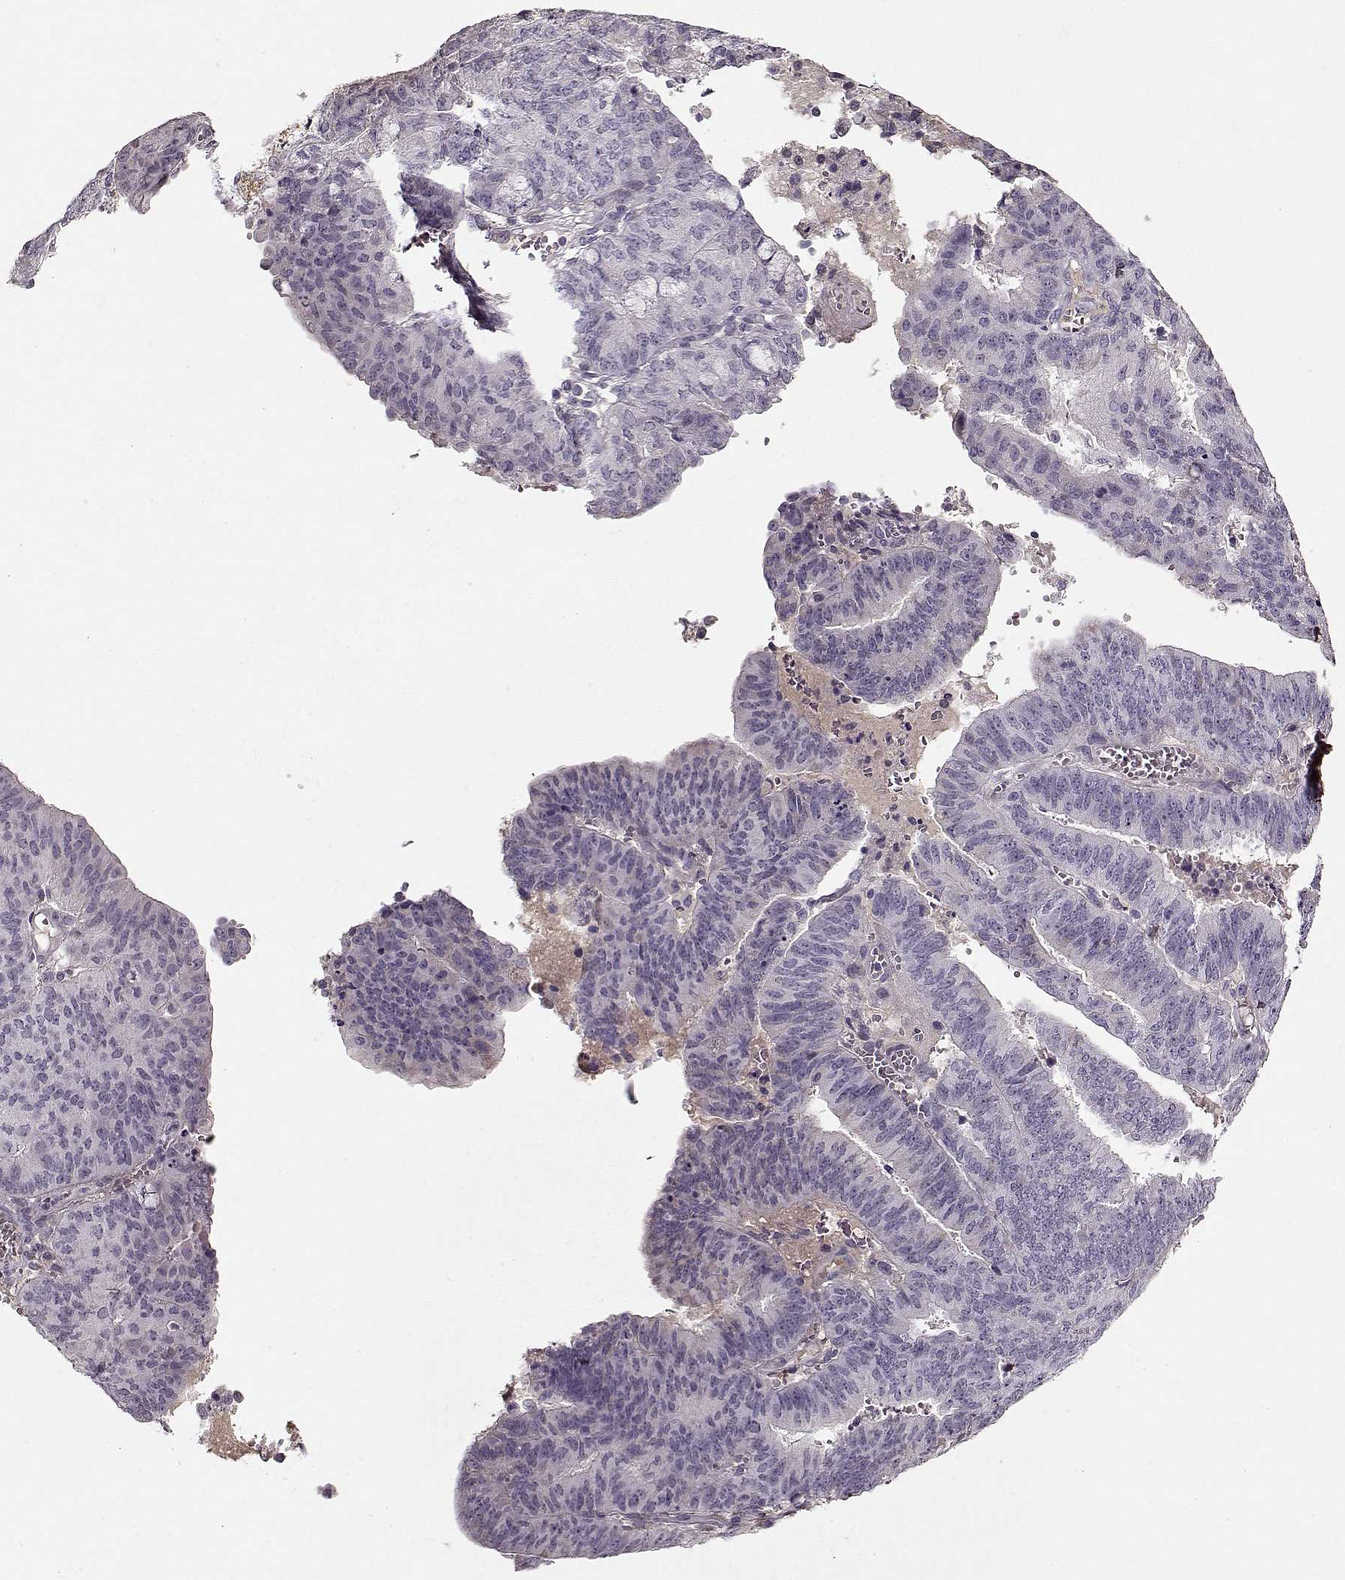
{"staining": {"intensity": "negative", "quantity": "none", "location": "none"}, "tissue": "endometrial cancer", "cell_type": "Tumor cells", "image_type": "cancer", "snomed": [{"axis": "morphology", "description": "Adenocarcinoma, NOS"}, {"axis": "topography", "description": "Endometrium"}], "caption": "IHC of human adenocarcinoma (endometrial) displays no positivity in tumor cells.", "gene": "LUM", "patient": {"sex": "female", "age": 82}}